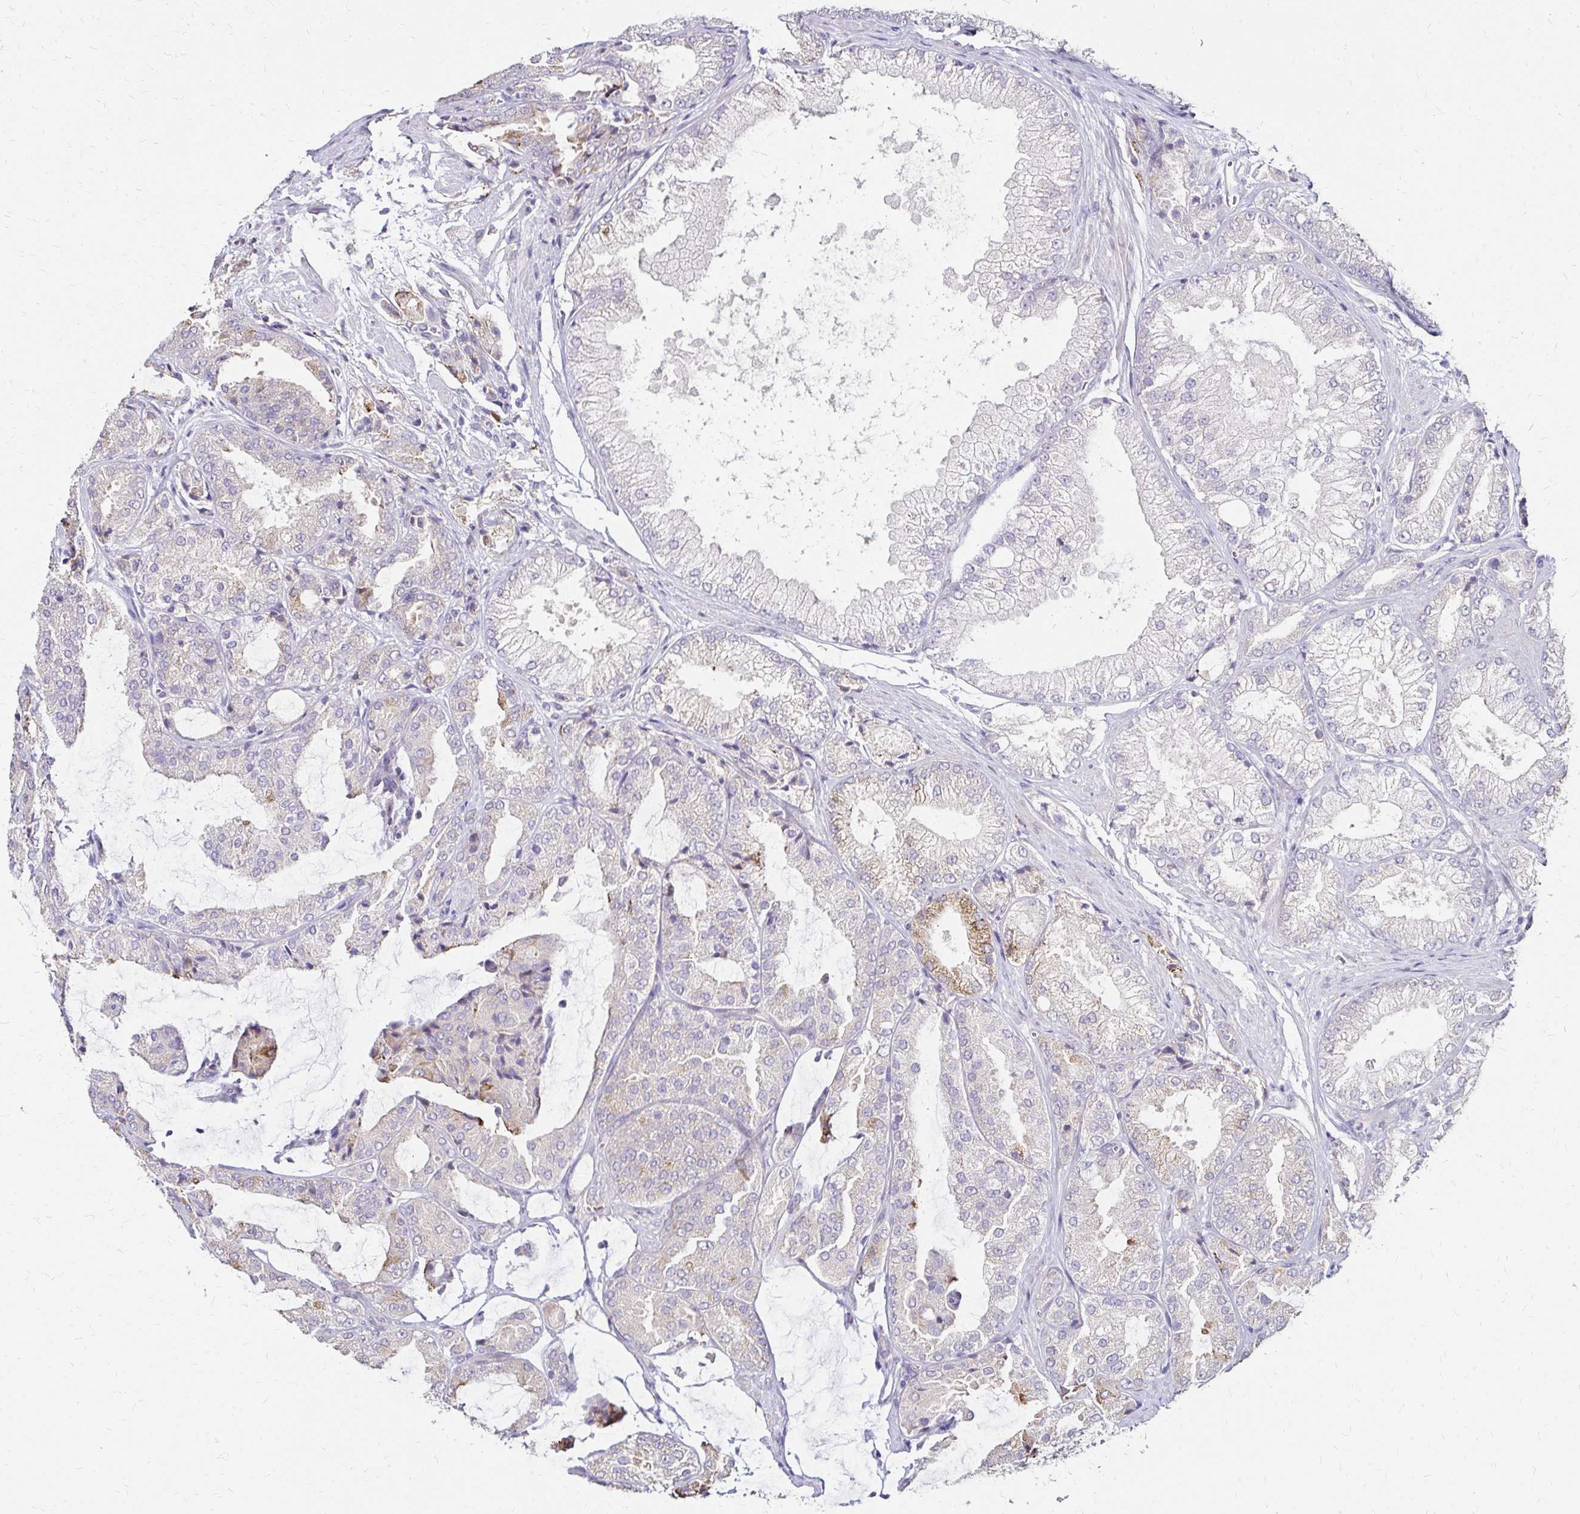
{"staining": {"intensity": "moderate", "quantity": "<25%", "location": "cytoplasmic/membranous"}, "tissue": "prostate cancer", "cell_type": "Tumor cells", "image_type": "cancer", "snomed": [{"axis": "morphology", "description": "Adenocarcinoma, High grade"}, {"axis": "topography", "description": "Prostate"}], "caption": "This image exhibits prostate cancer stained with immunohistochemistry (IHC) to label a protein in brown. The cytoplasmic/membranous of tumor cells show moderate positivity for the protein. Nuclei are counter-stained blue.", "gene": "PRIMA1", "patient": {"sex": "male", "age": 68}}